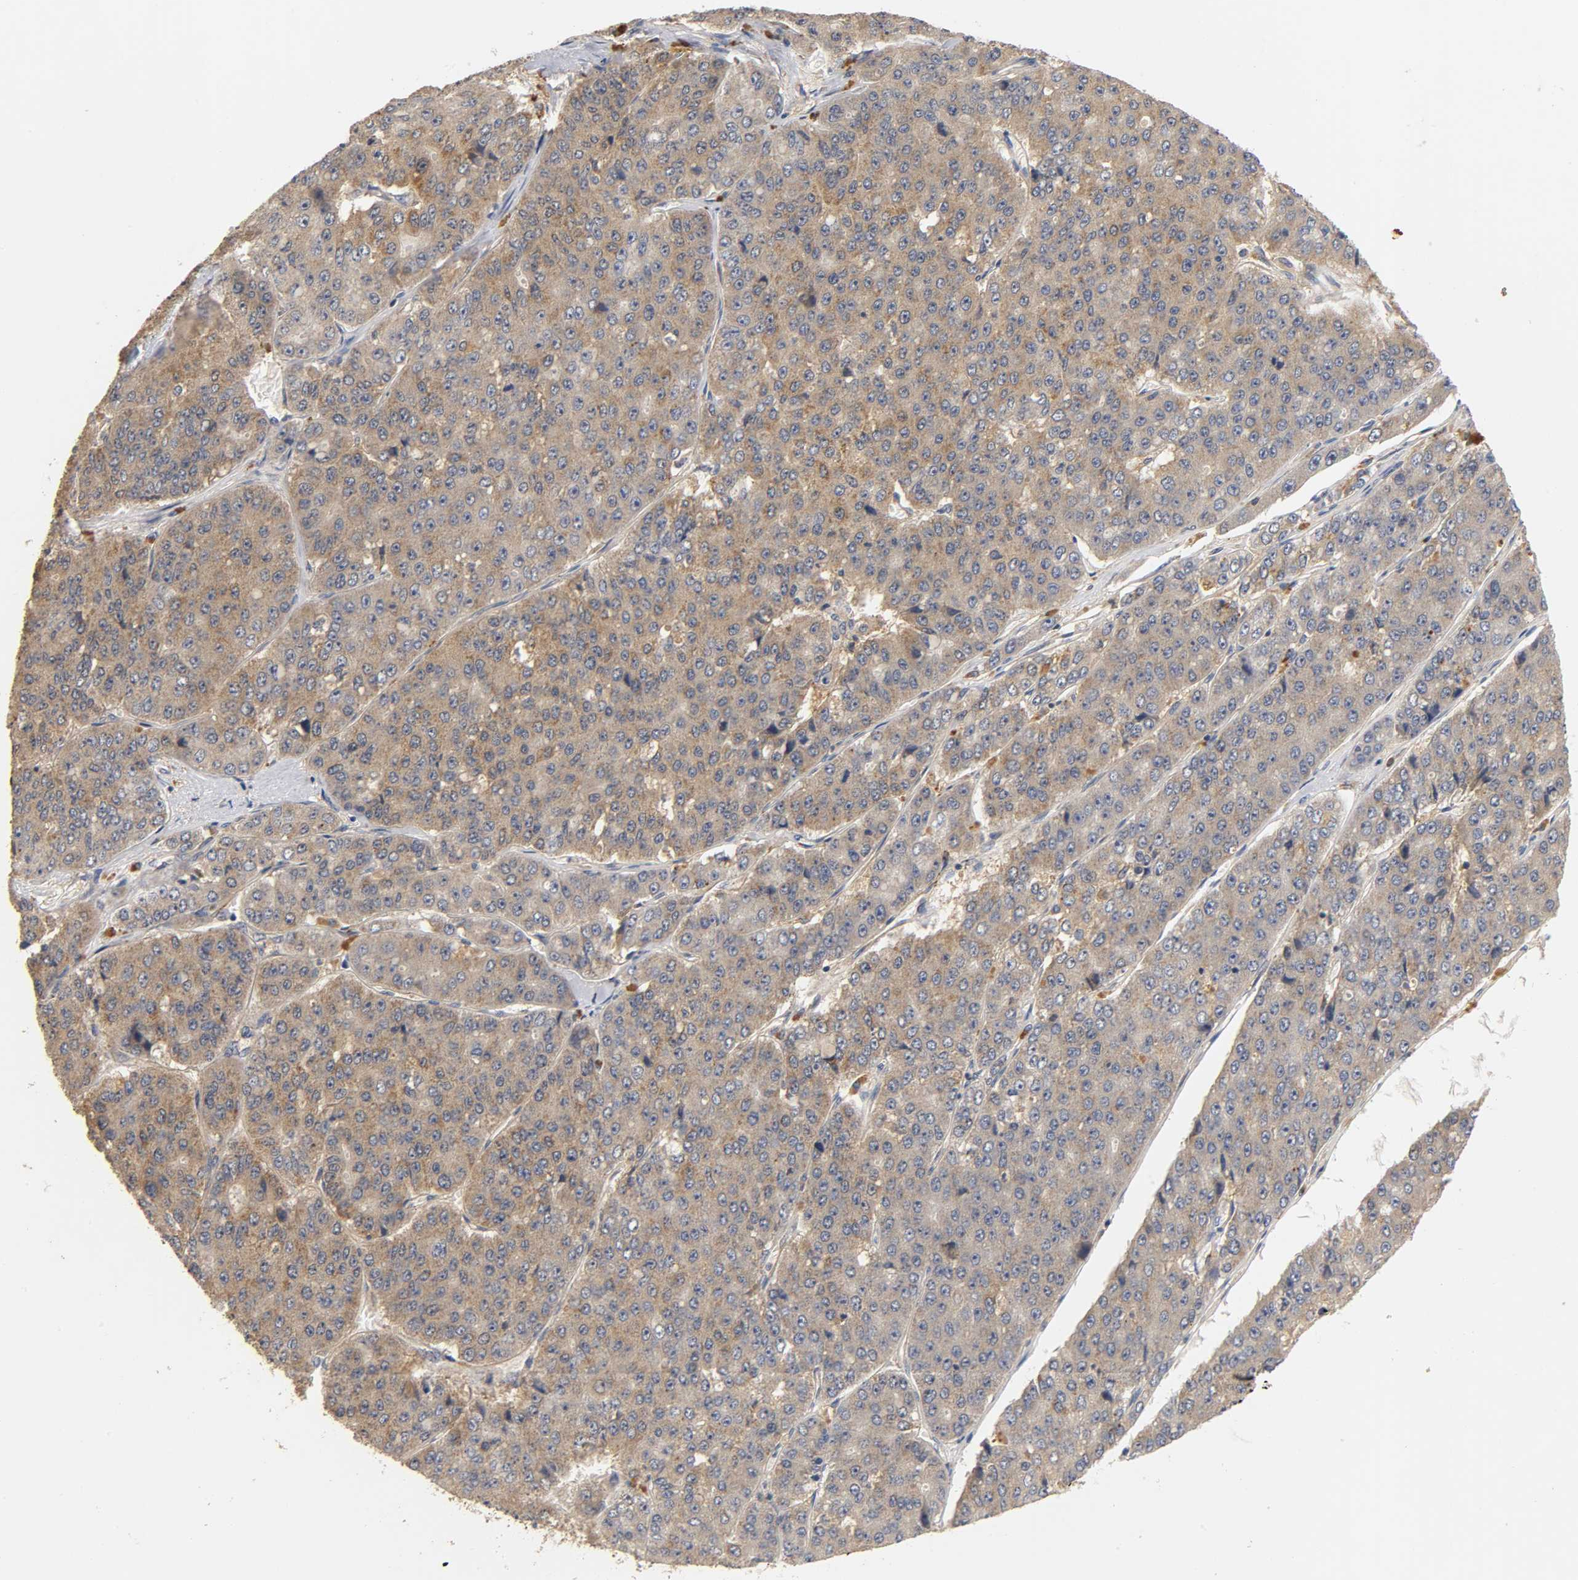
{"staining": {"intensity": "weak", "quantity": "25%-75%", "location": "cytoplasmic/membranous"}, "tissue": "pancreatic cancer", "cell_type": "Tumor cells", "image_type": "cancer", "snomed": [{"axis": "morphology", "description": "Adenocarcinoma, NOS"}, {"axis": "topography", "description": "Pancreas"}], "caption": "Brown immunohistochemical staining in human pancreatic adenocarcinoma shows weak cytoplasmic/membranous expression in about 25%-75% of tumor cells.", "gene": "SCAP", "patient": {"sex": "male", "age": 50}}